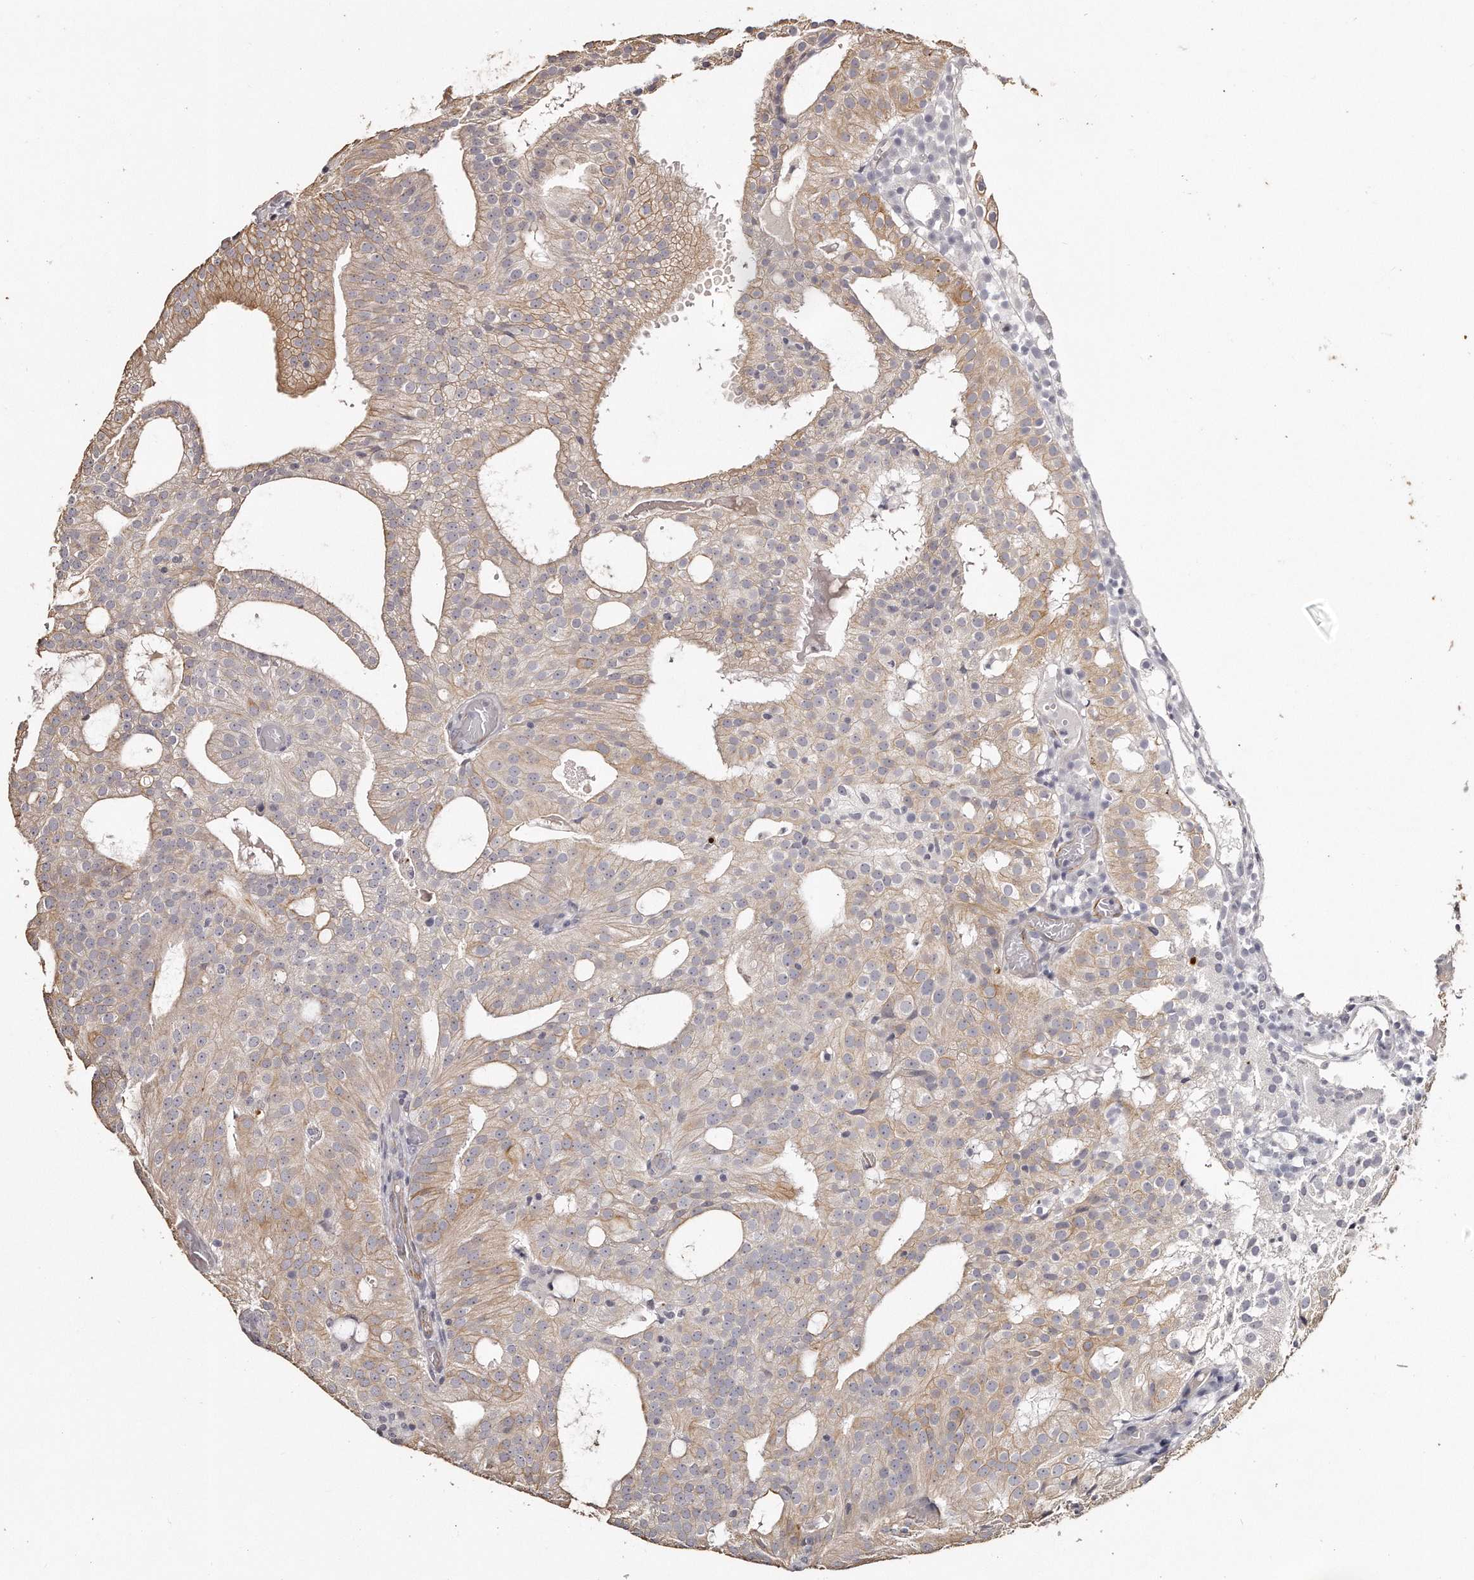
{"staining": {"intensity": "moderate", "quantity": "25%-75%", "location": "cytoplasmic/membranous"}, "tissue": "prostate cancer", "cell_type": "Tumor cells", "image_type": "cancer", "snomed": [{"axis": "morphology", "description": "Adenocarcinoma, Medium grade"}, {"axis": "topography", "description": "Prostate"}], "caption": "An IHC photomicrograph of tumor tissue is shown. Protein staining in brown labels moderate cytoplasmic/membranous positivity in adenocarcinoma (medium-grade) (prostate) within tumor cells.", "gene": "ZYG11A", "patient": {"sex": "male", "age": 88}}